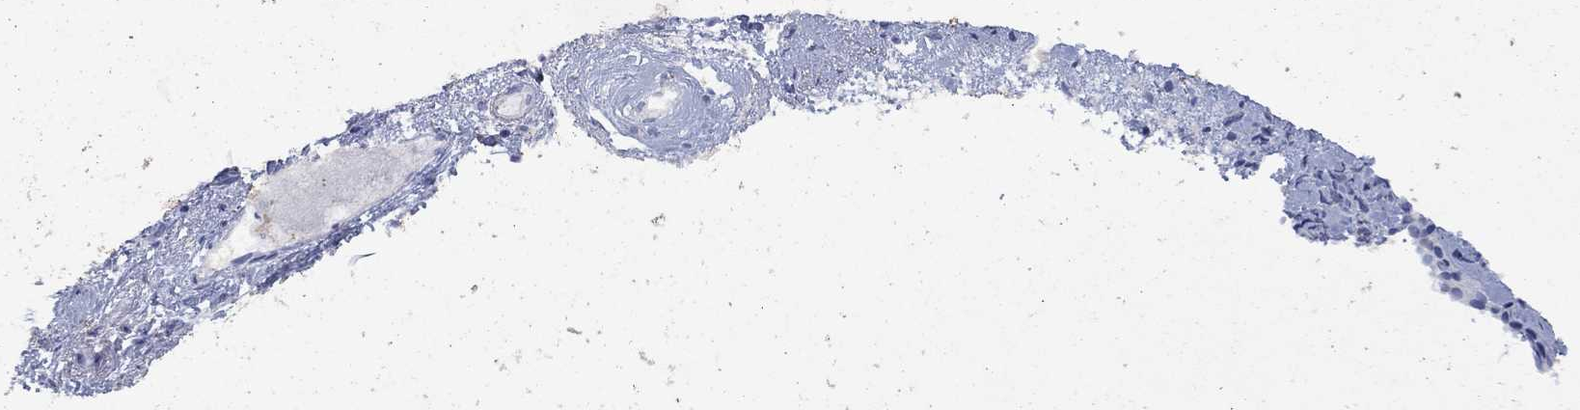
{"staining": {"intensity": "negative", "quantity": "none", "location": "none"}, "tissue": "nasopharynx", "cell_type": "Respiratory epithelial cells", "image_type": "normal", "snomed": [{"axis": "morphology", "description": "Normal tissue, NOS"}, {"axis": "topography", "description": "Nasopharynx"}], "caption": "Immunohistochemistry (IHC) histopathology image of unremarkable nasopharynx stained for a protein (brown), which shows no staining in respiratory epithelial cells.", "gene": "KRT35", "patient": {"sex": "male", "age": 75}}